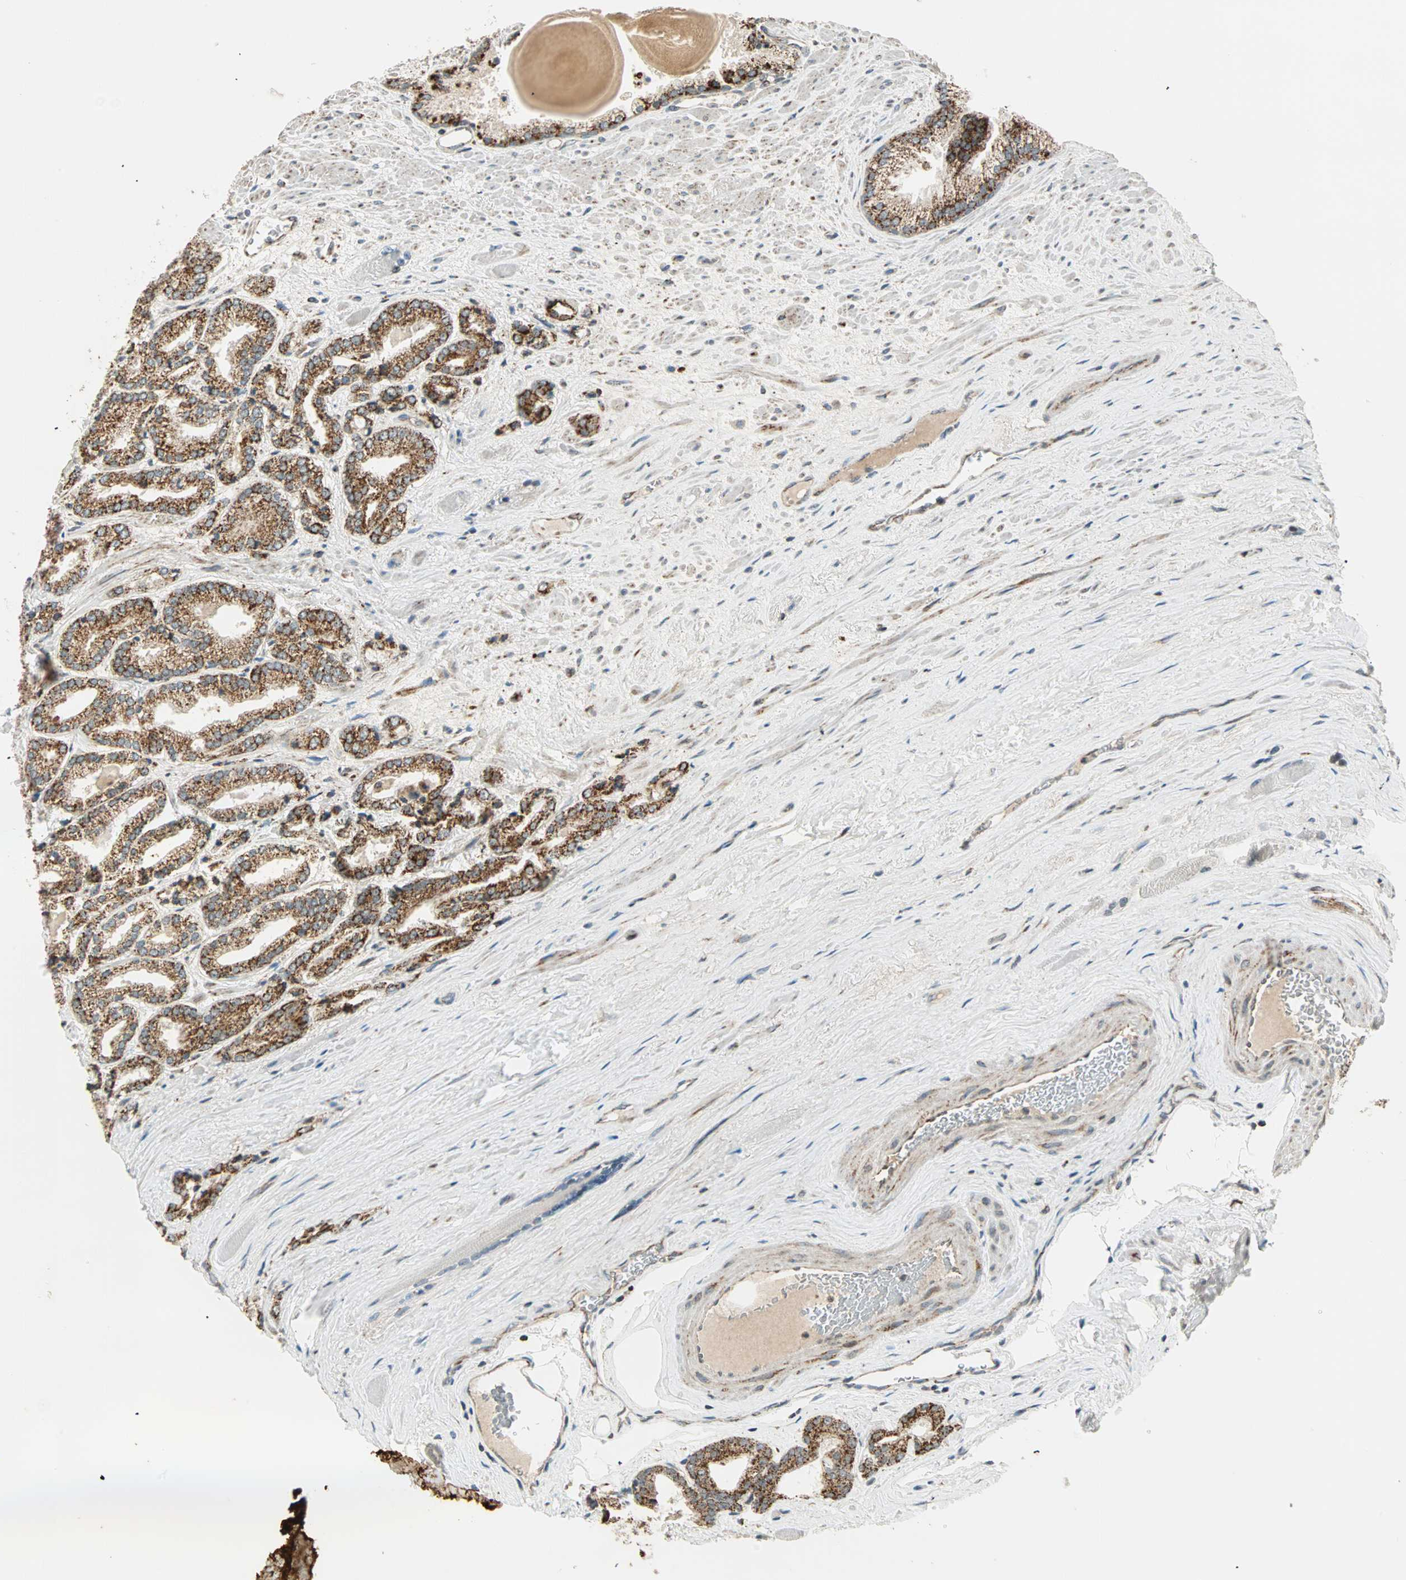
{"staining": {"intensity": "moderate", "quantity": ">75%", "location": "cytoplasmic/membranous"}, "tissue": "prostate cancer", "cell_type": "Tumor cells", "image_type": "cancer", "snomed": [{"axis": "morphology", "description": "Adenocarcinoma, Low grade"}, {"axis": "topography", "description": "Prostate"}], "caption": "An image of human prostate cancer (low-grade adenocarcinoma) stained for a protein demonstrates moderate cytoplasmic/membranous brown staining in tumor cells.", "gene": "SPRY4", "patient": {"sex": "male", "age": 59}}